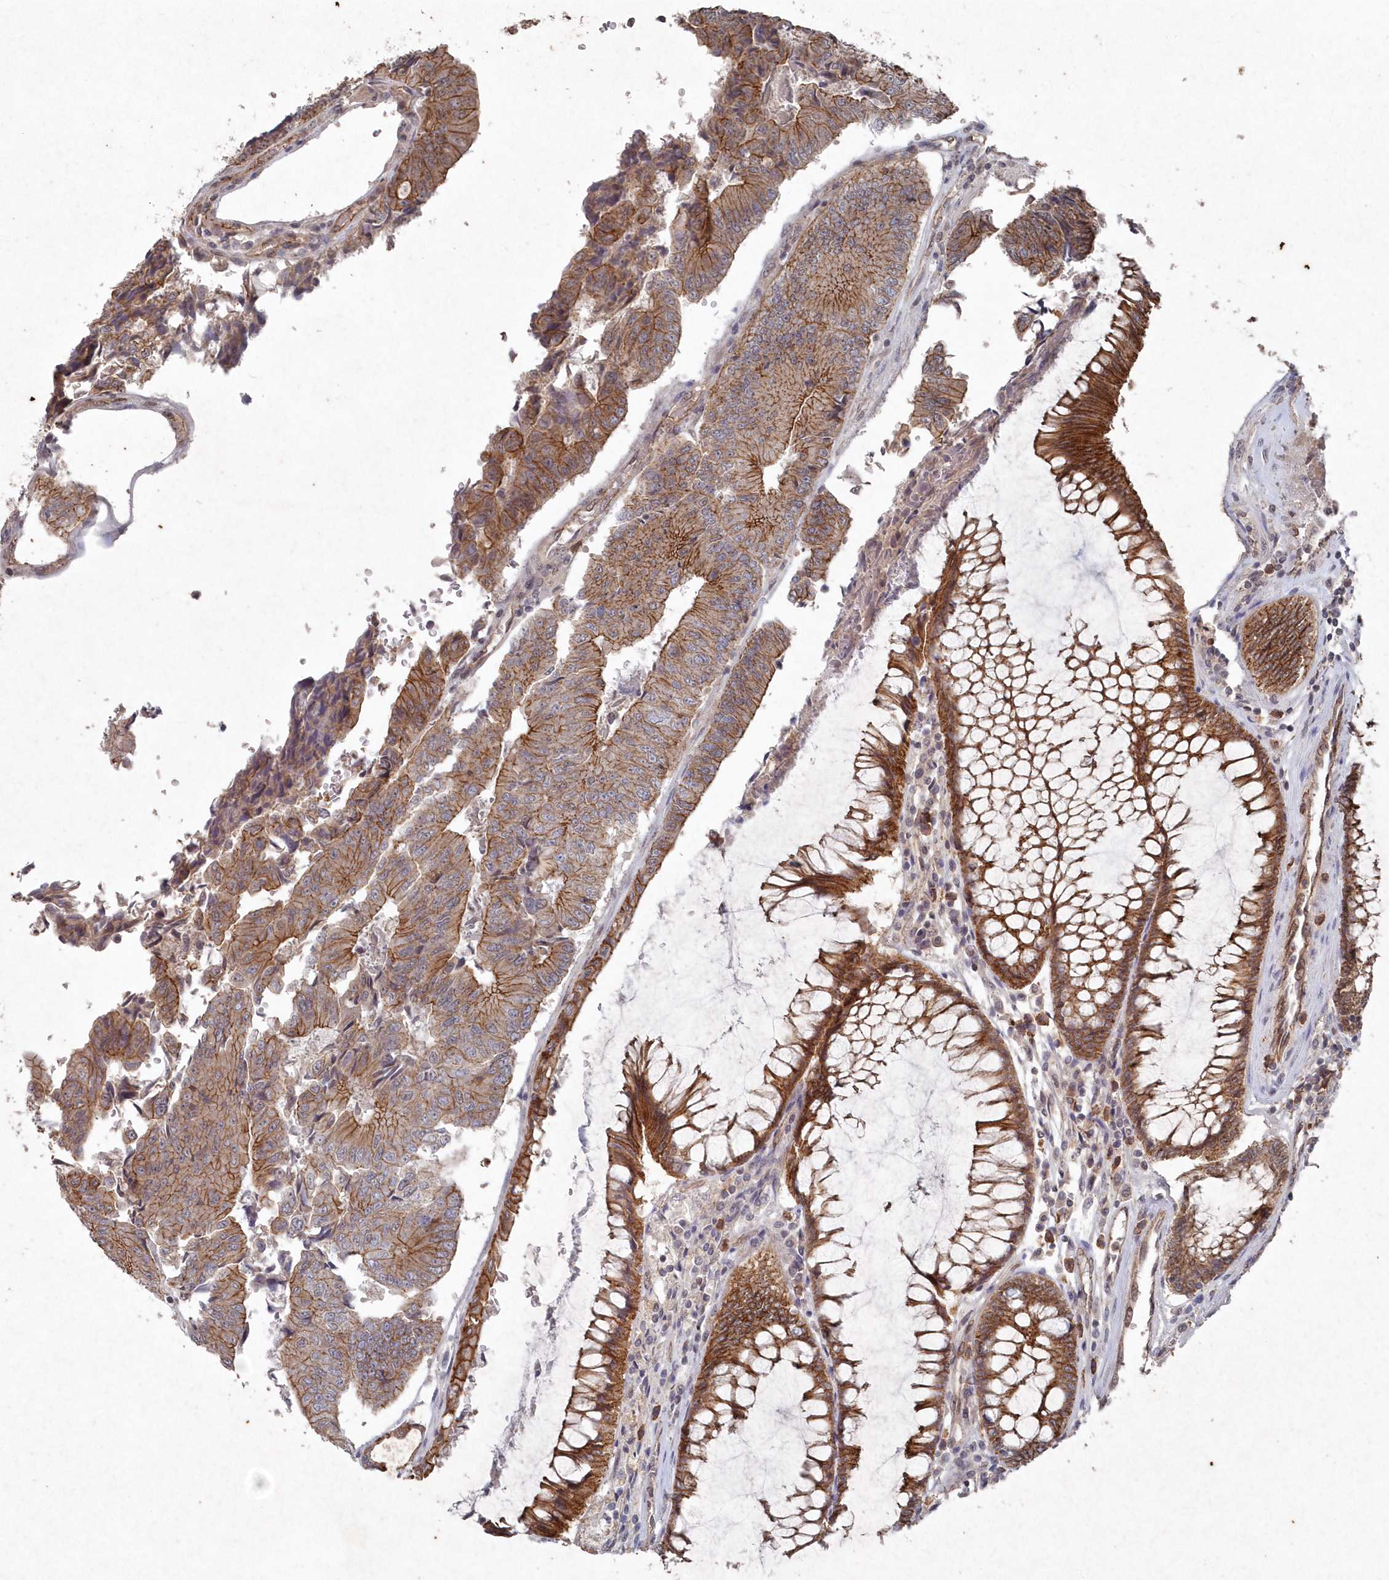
{"staining": {"intensity": "strong", "quantity": ">75%", "location": "cytoplasmic/membranous"}, "tissue": "colorectal cancer", "cell_type": "Tumor cells", "image_type": "cancer", "snomed": [{"axis": "morphology", "description": "Adenocarcinoma, NOS"}, {"axis": "topography", "description": "Colon"}], "caption": "Protein analysis of adenocarcinoma (colorectal) tissue demonstrates strong cytoplasmic/membranous expression in approximately >75% of tumor cells. (IHC, brightfield microscopy, high magnification).", "gene": "VSIG2", "patient": {"sex": "female", "age": 67}}